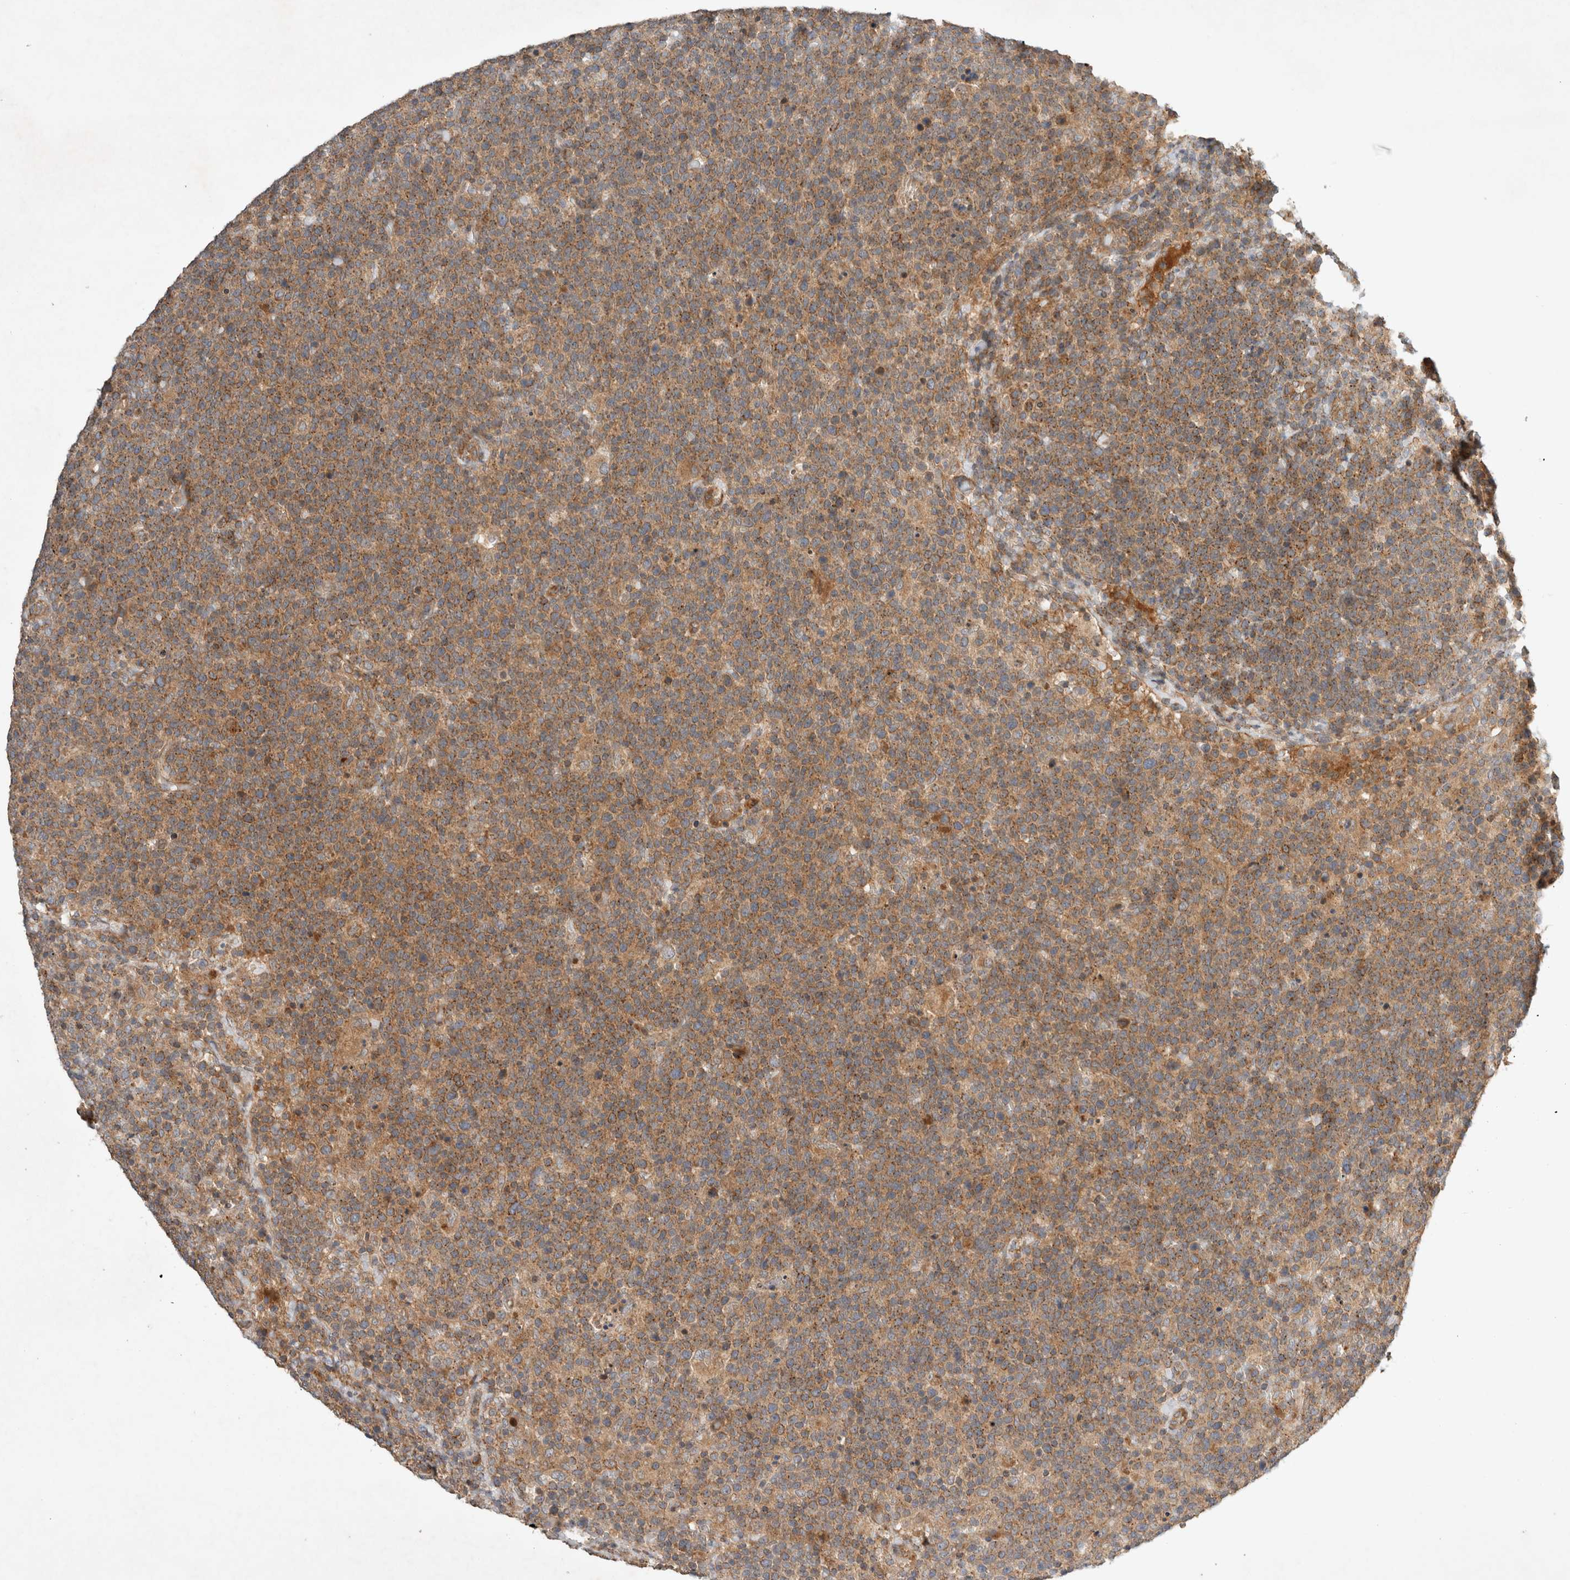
{"staining": {"intensity": "moderate", "quantity": ">75%", "location": "cytoplasmic/membranous"}, "tissue": "lymphoma", "cell_type": "Tumor cells", "image_type": "cancer", "snomed": [{"axis": "morphology", "description": "Malignant lymphoma, non-Hodgkin's type, High grade"}, {"axis": "topography", "description": "Lymph node"}], "caption": "Lymphoma tissue demonstrates moderate cytoplasmic/membranous positivity in approximately >75% of tumor cells (DAB (3,3'-diaminobenzidine) IHC, brown staining for protein, blue staining for nuclei).", "gene": "ARMC9", "patient": {"sex": "male", "age": 61}}